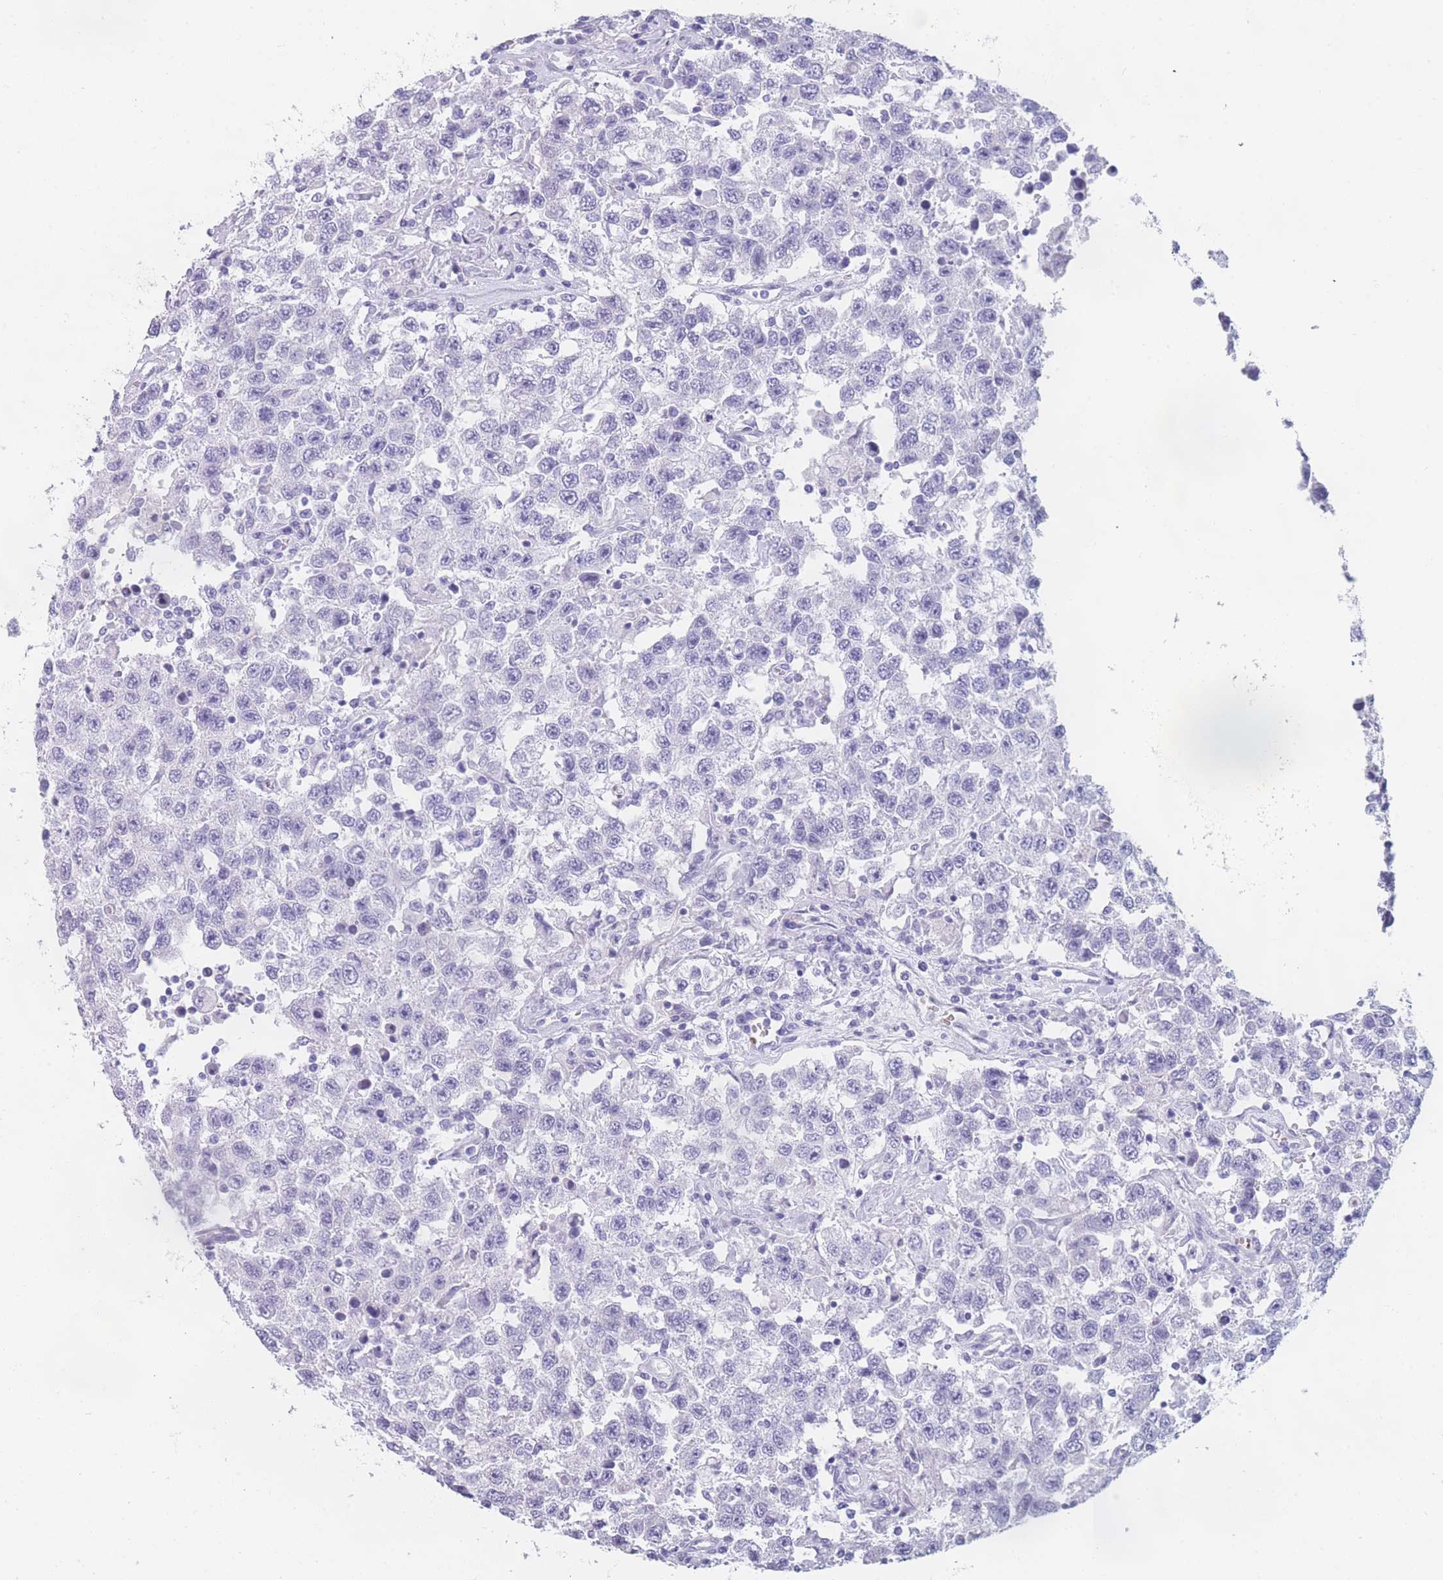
{"staining": {"intensity": "negative", "quantity": "none", "location": "none"}, "tissue": "testis cancer", "cell_type": "Tumor cells", "image_type": "cancer", "snomed": [{"axis": "morphology", "description": "Seminoma, NOS"}, {"axis": "topography", "description": "Testis"}], "caption": "DAB immunohistochemical staining of testis cancer shows no significant staining in tumor cells.", "gene": "OR5D16", "patient": {"sex": "male", "age": 41}}